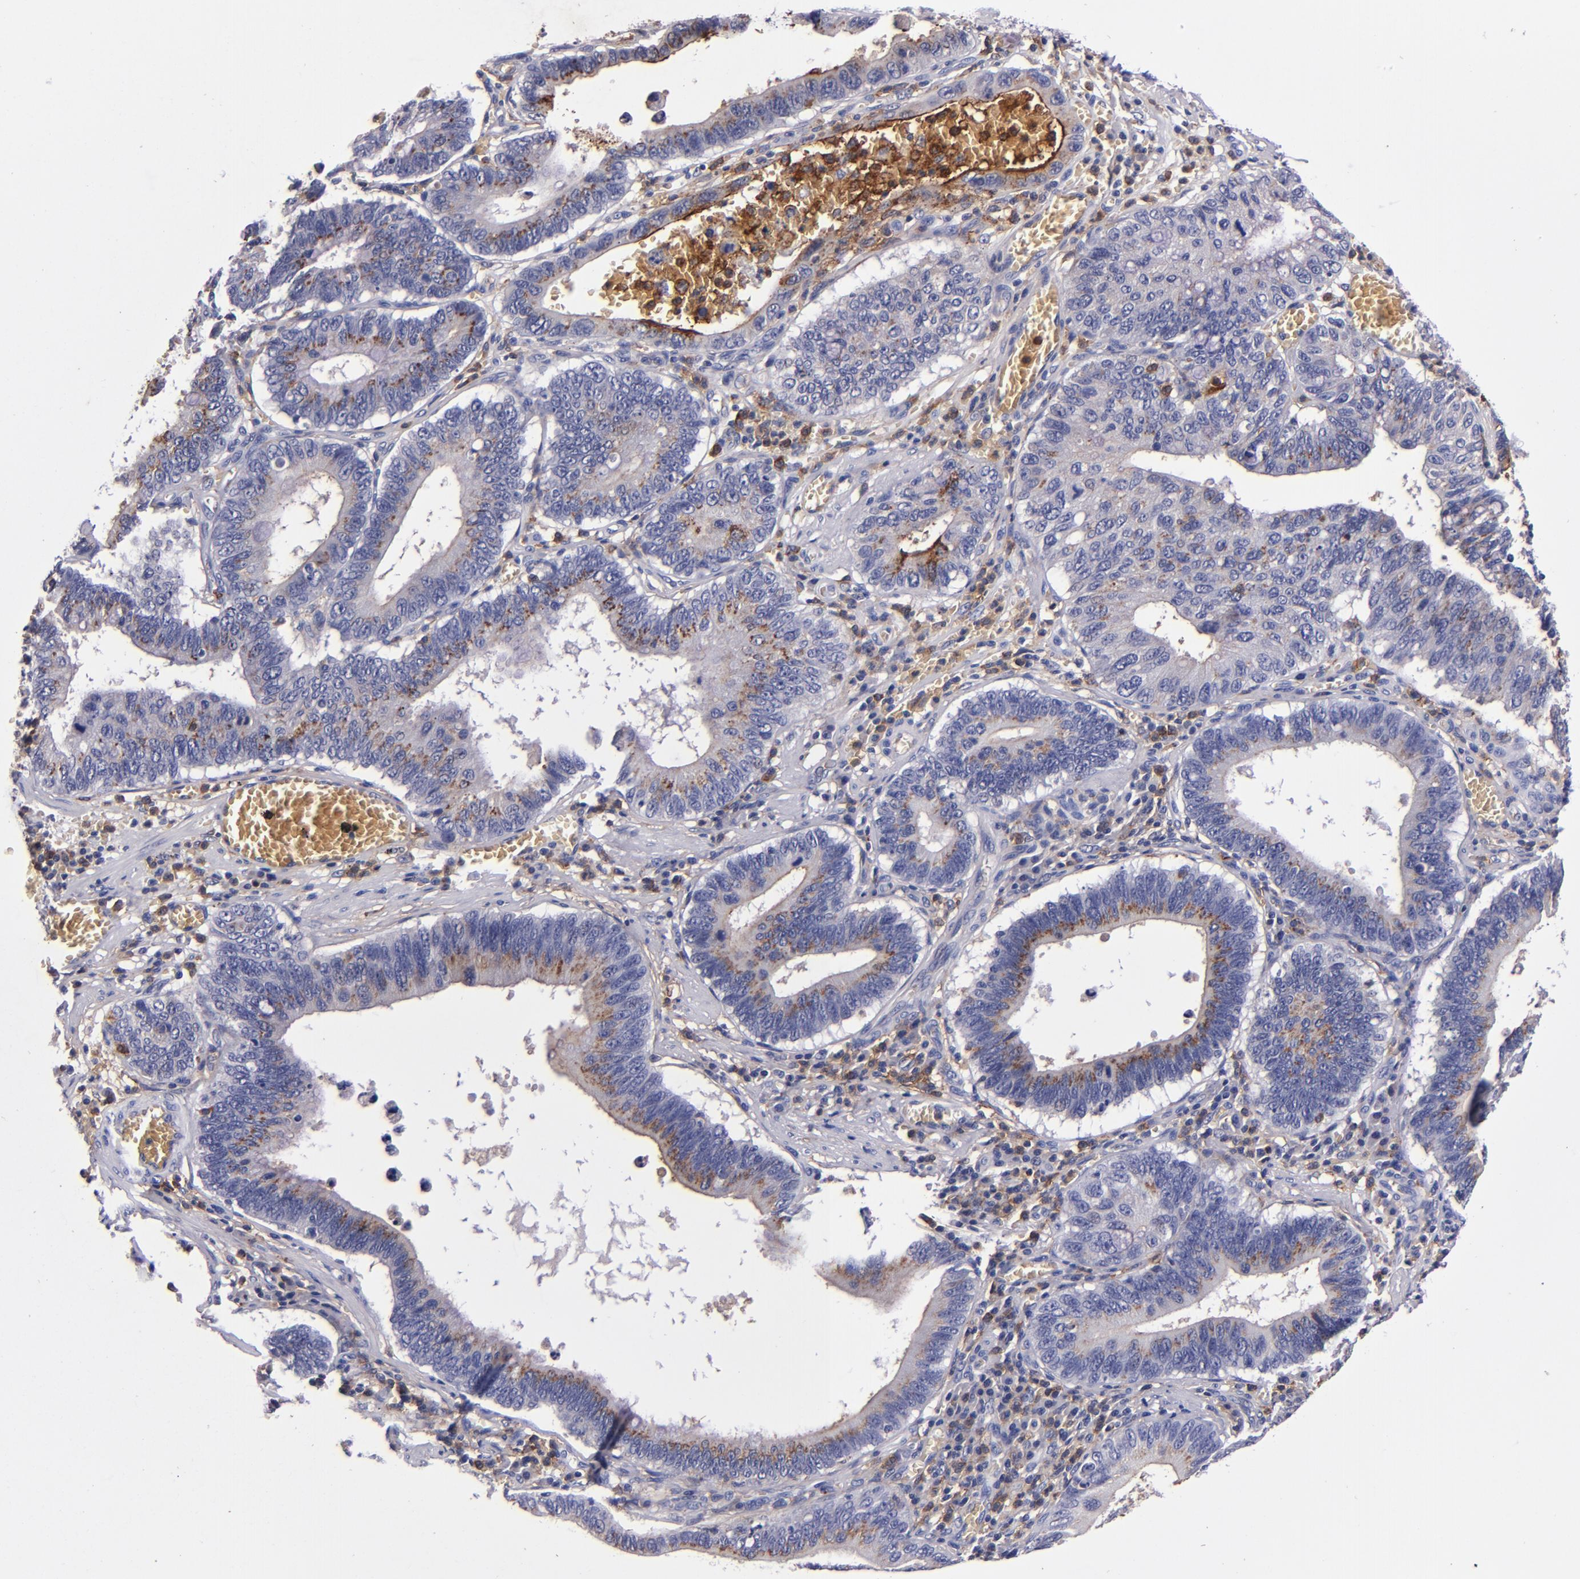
{"staining": {"intensity": "moderate", "quantity": "<25%", "location": "cytoplasmic/membranous"}, "tissue": "stomach cancer", "cell_type": "Tumor cells", "image_type": "cancer", "snomed": [{"axis": "morphology", "description": "Adenocarcinoma, NOS"}, {"axis": "topography", "description": "Stomach"}, {"axis": "topography", "description": "Gastric cardia"}], "caption": "Stomach cancer stained with a protein marker shows moderate staining in tumor cells.", "gene": "SIRPA", "patient": {"sex": "male", "age": 59}}